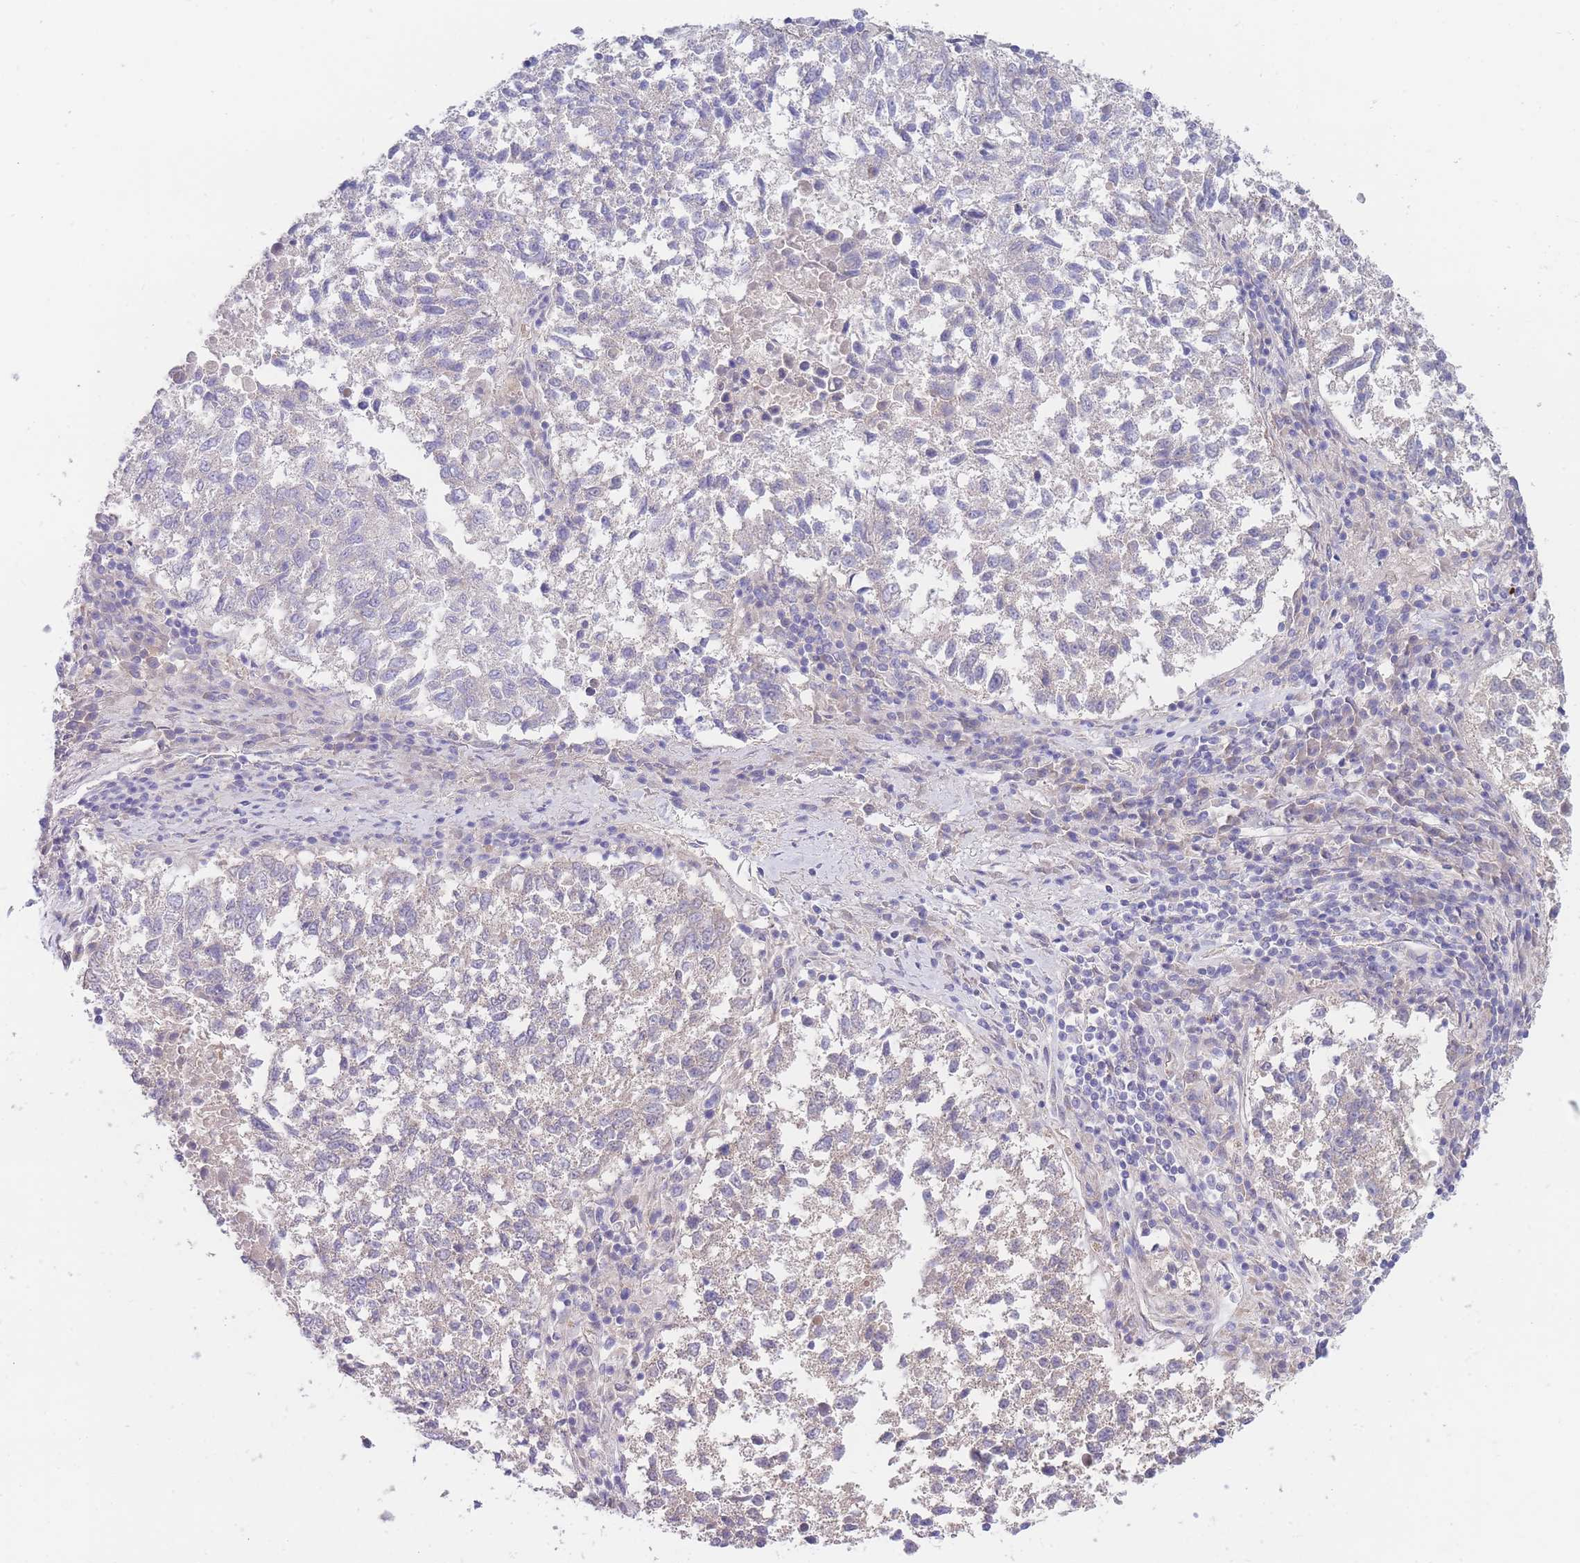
{"staining": {"intensity": "negative", "quantity": "none", "location": "none"}, "tissue": "lung cancer", "cell_type": "Tumor cells", "image_type": "cancer", "snomed": [{"axis": "morphology", "description": "Squamous cell carcinoma, NOS"}, {"axis": "topography", "description": "Lung"}], "caption": "Image shows no protein expression in tumor cells of lung cancer tissue.", "gene": "ZNF281", "patient": {"sex": "male", "age": 73}}